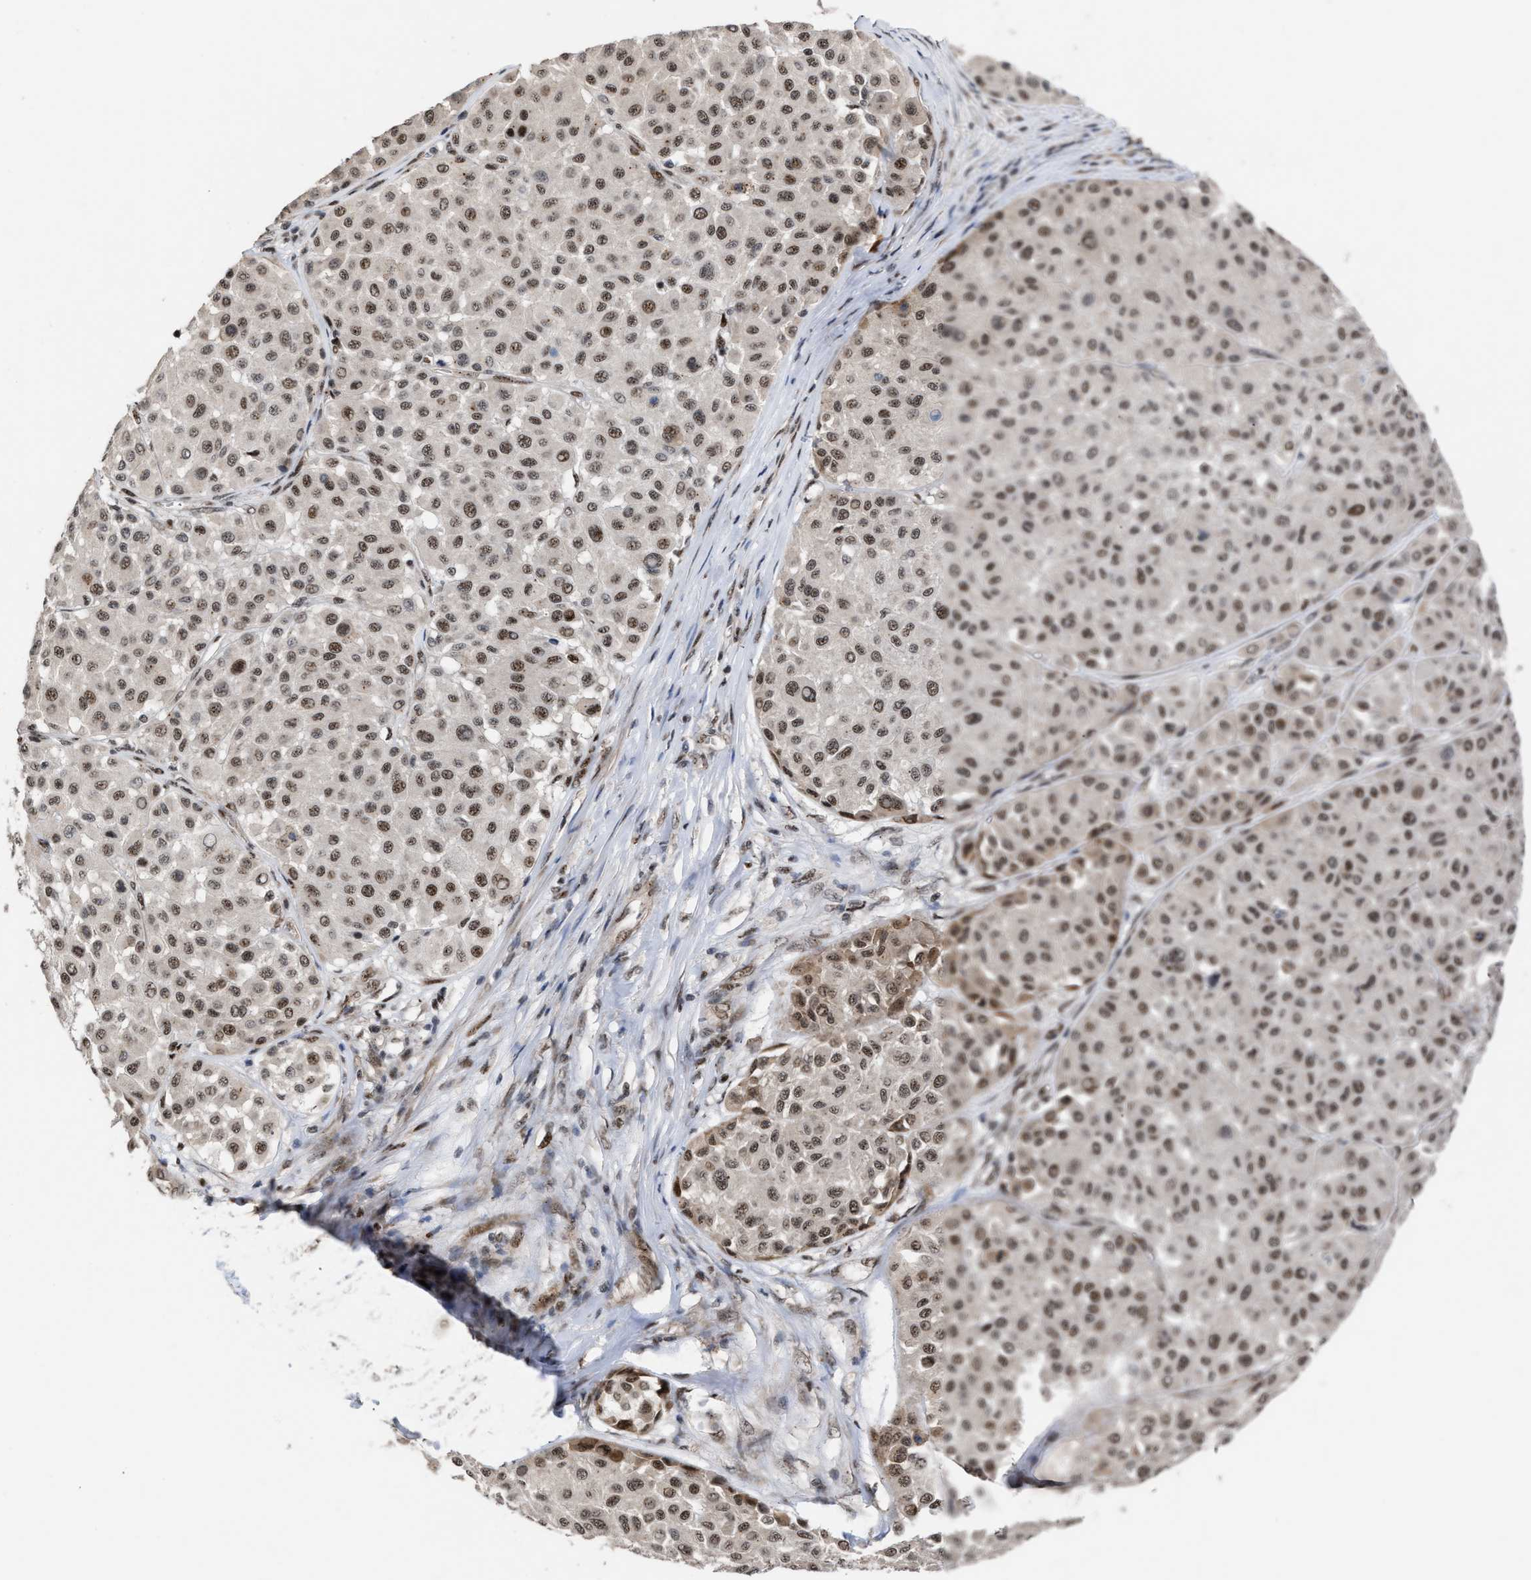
{"staining": {"intensity": "moderate", "quantity": ">75%", "location": "nuclear"}, "tissue": "melanoma", "cell_type": "Tumor cells", "image_type": "cancer", "snomed": [{"axis": "morphology", "description": "Malignant melanoma, Metastatic site"}, {"axis": "topography", "description": "Soft tissue"}], "caption": "The photomicrograph exhibits a brown stain indicating the presence of a protein in the nuclear of tumor cells in melanoma.", "gene": "EIF4A3", "patient": {"sex": "male", "age": 41}}